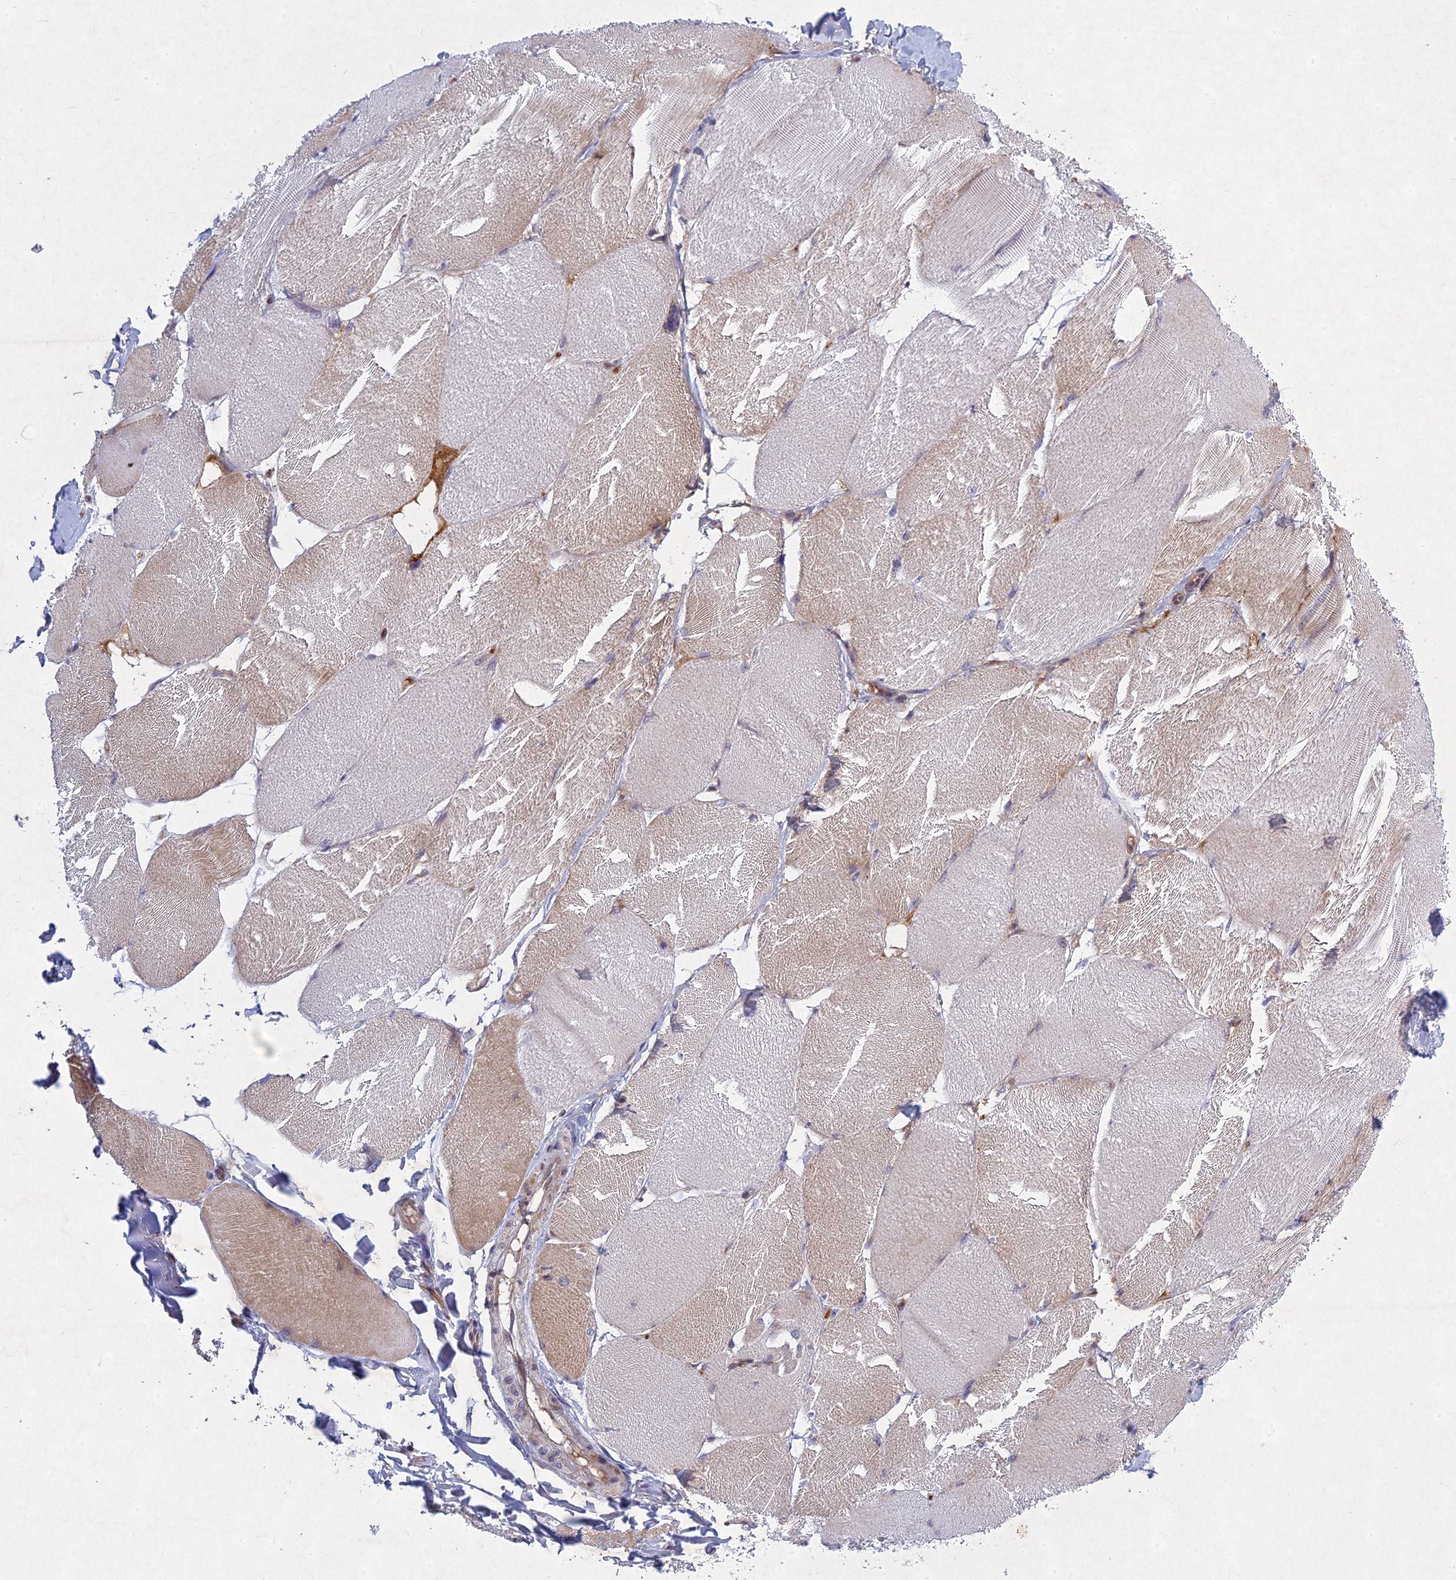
{"staining": {"intensity": "moderate", "quantity": "<25%", "location": "cytoplasmic/membranous"}, "tissue": "skeletal muscle", "cell_type": "Myocytes", "image_type": "normal", "snomed": [{"axis": "morphology", "description": "Normal tissue, NOS"}, {"axis": "topography", "description": "Skin"}, {"axis": "topography", "description": "Skeletal muscle"}], "caption": "Protein staining of benign skeletal muscle shows moderate cytoplasmic/membranous staining in approximately <25% of myocytes.", "gene": "PTHLH", "patient": {"sex": "male", "age": 83}}